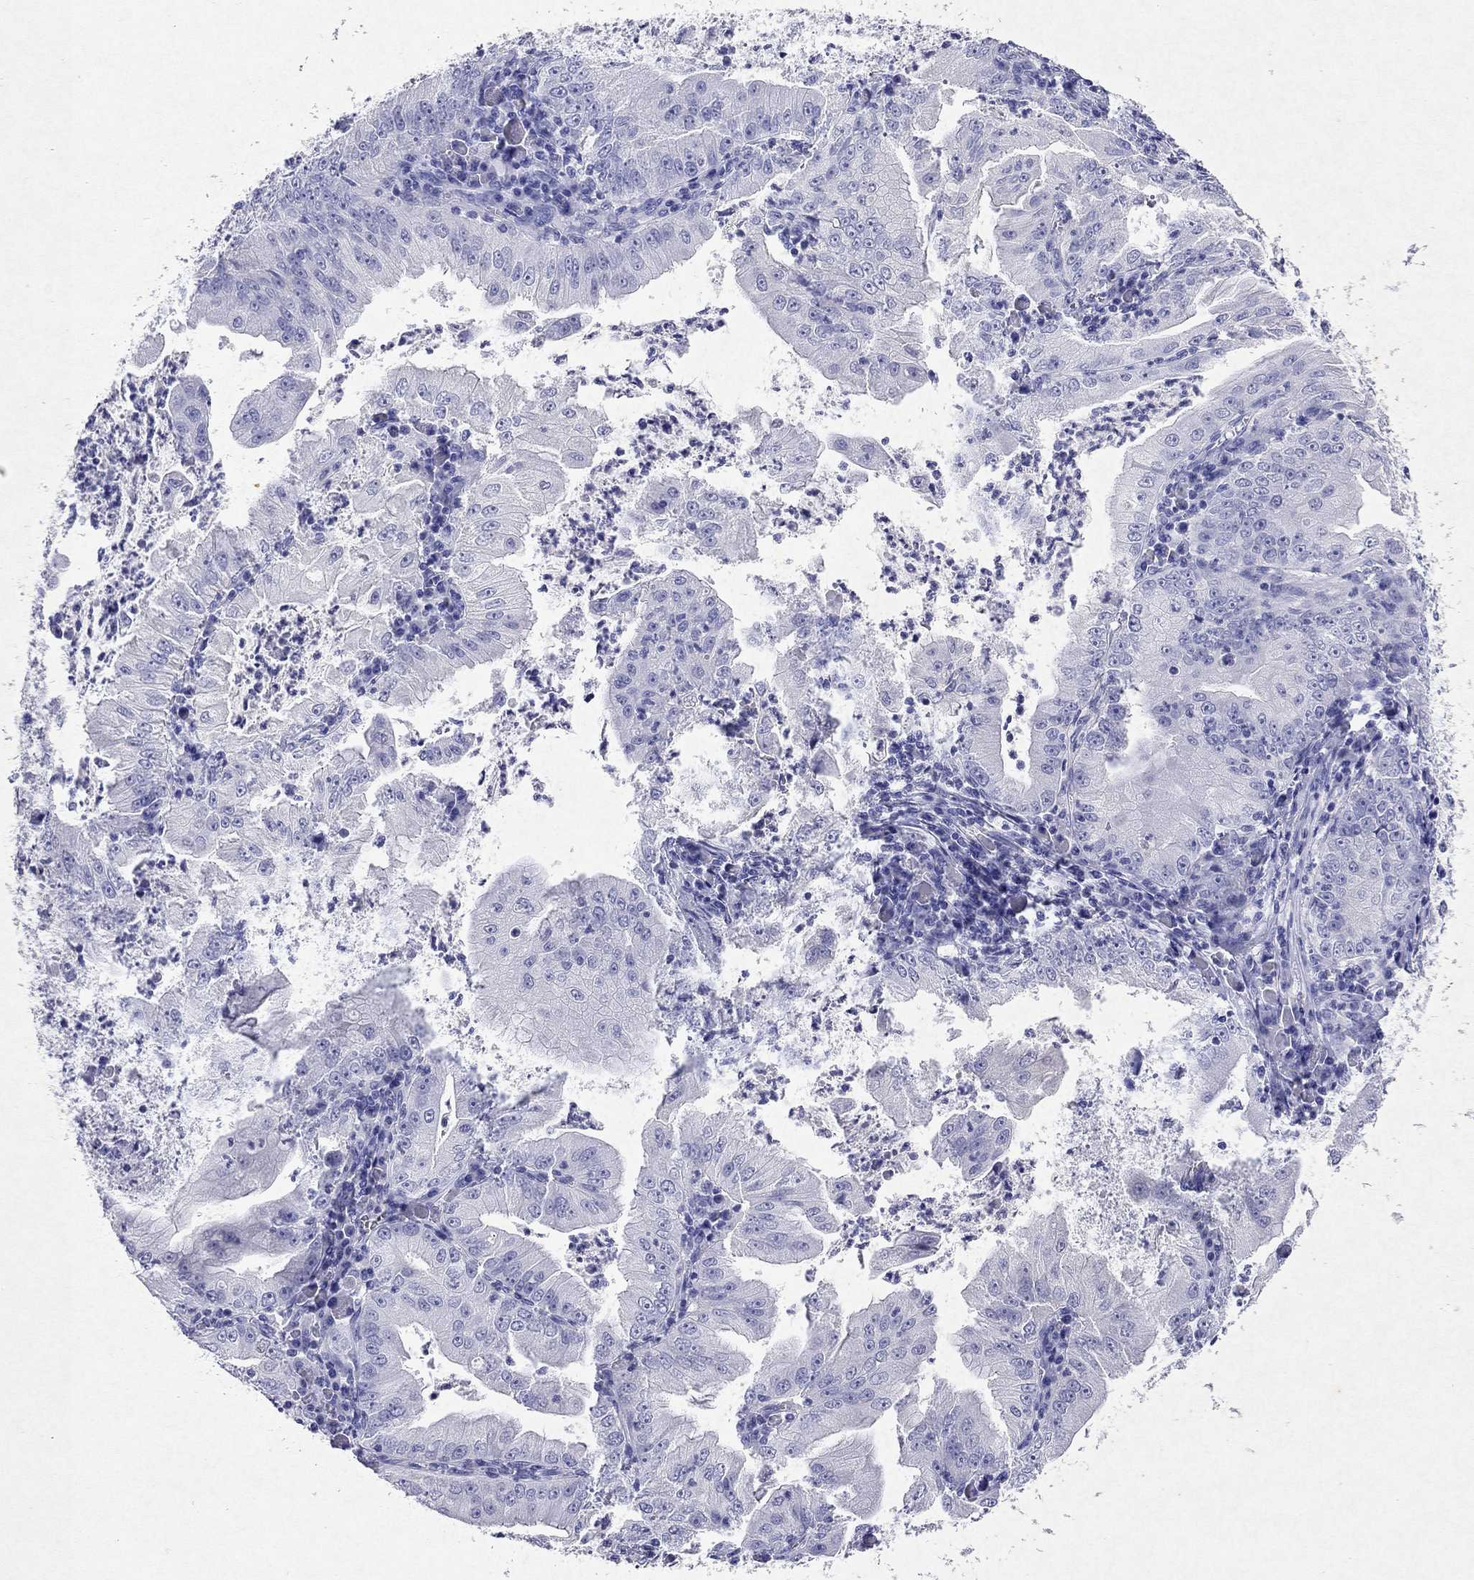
{"staining": {"intensity": "negative", "quantity": "none", "location": "none"}, "tissue": "stomach cancer", "cell_type": "Tumor cells", "image_type": "cancer", "snomed": [{"axis": "morphology", "description": "Adenocarcinoma, NOS"}, {"axis": "topography", "description": "Stomach"}], "caption": "A high-resolution micrograph shows IHC staining of stomach adenocarcinoma, which displays no significant positivity in tumor cells.", "gene": "ARMC12", "patient": {"sex": "male", "age": 76}}